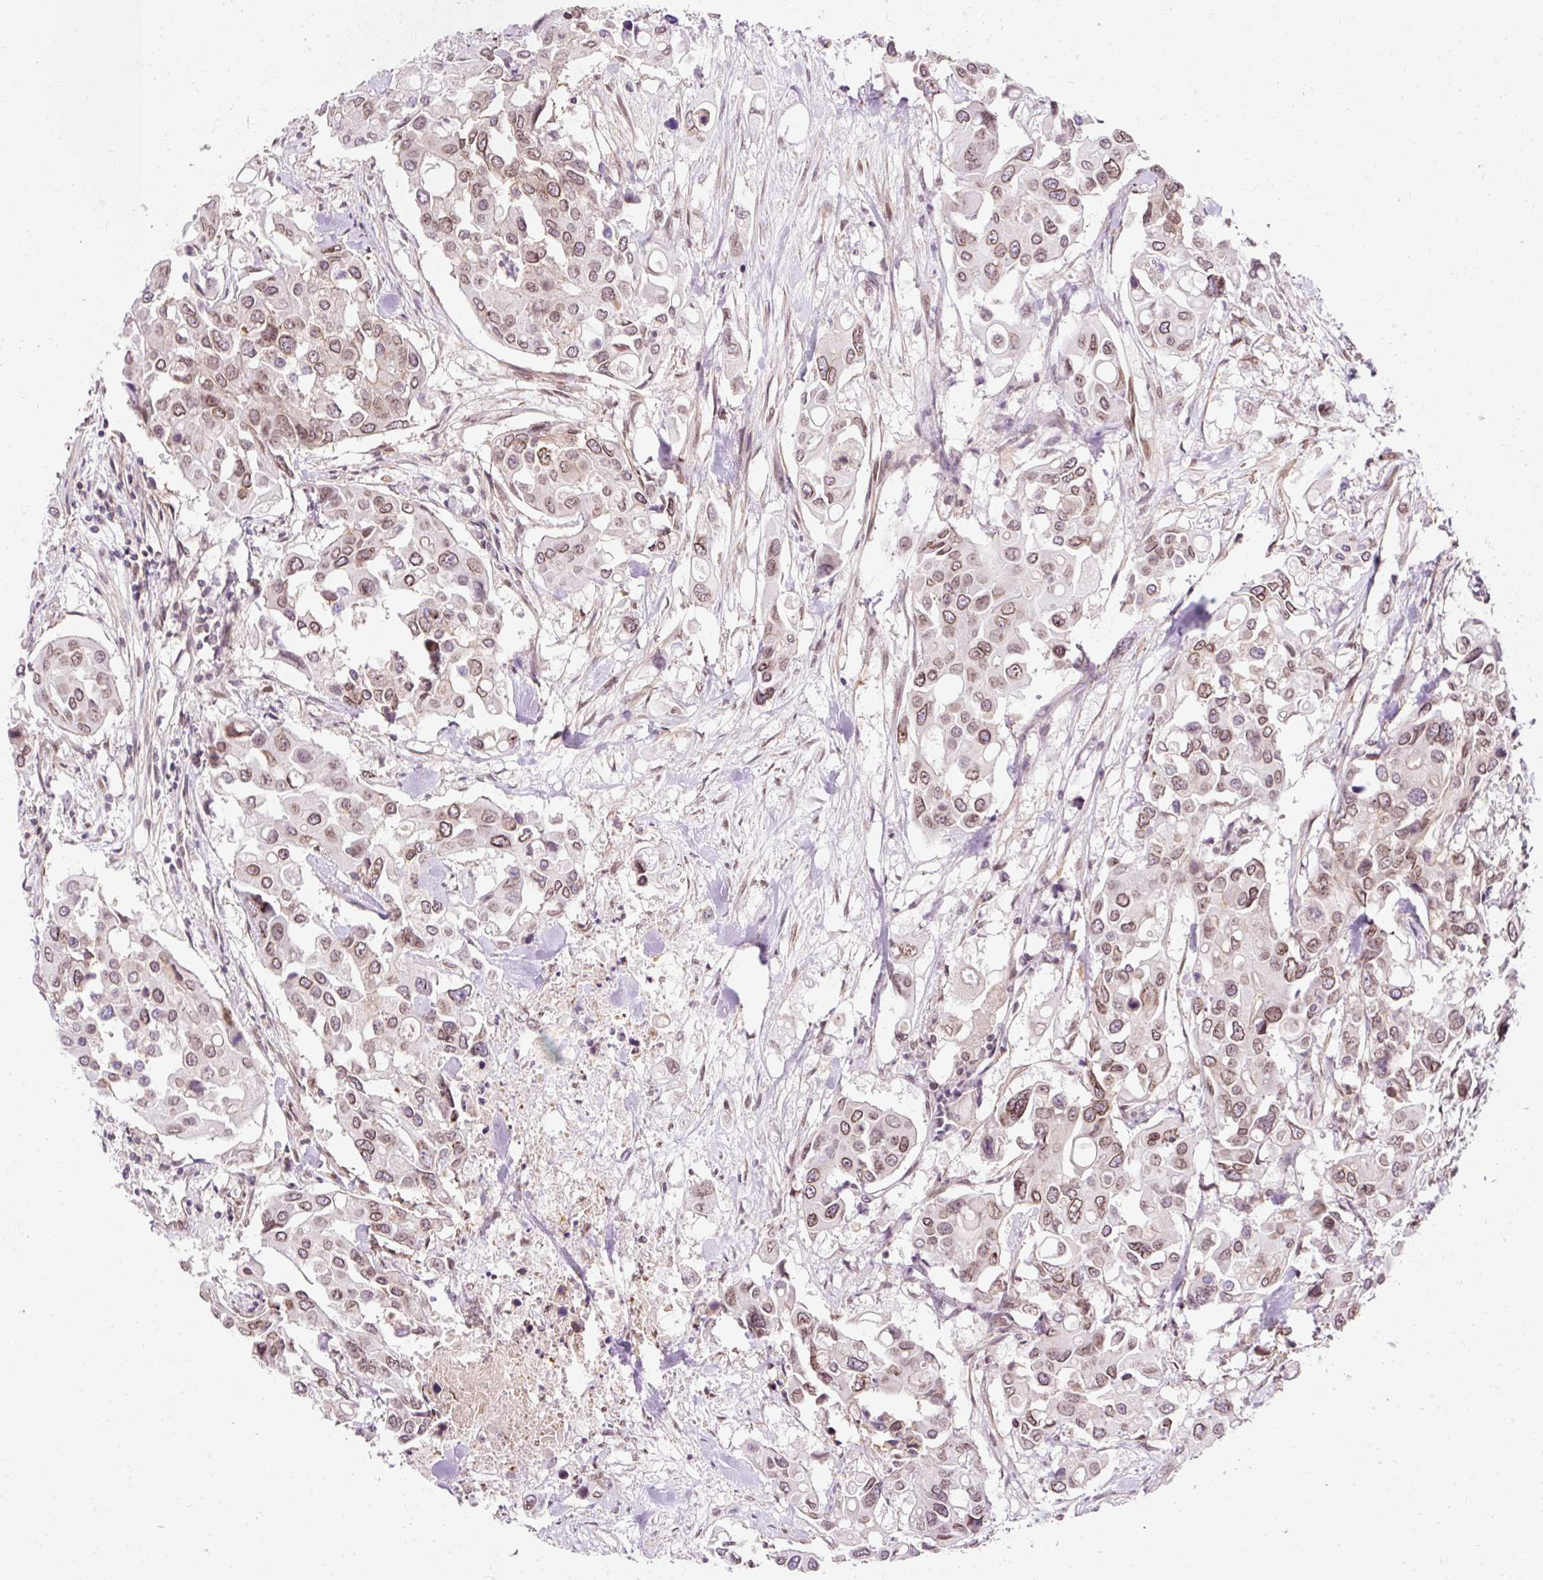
{"staining": {"intensity": "moderate", "quantity": ">75%", "location": "cytoplasmic/membranous,nuclear"}, "tissue": "colorectal cancer", "cell_type": "Tumor cells", "image_type": "cancer", "snomed": [{"axis": "morphology", "description": "Adenocarcinoma, NOS"}, {"axis": "topography", "description": "Colon"}], "caption": "A micrograph of human adenocarcinoma (colorectal) stained for a protein demonstrates moderate cytoplasmic/membranous and nuclear brown staining in tumor cells. The protein is stained brown, and the nuclei are stained in blue (DAB (3,3'-diaminobenzidine) IHC with brightfield microscopy, high magnification).", "gene": "ZNF610", "patient": {"sex": "male", "age": 77}}